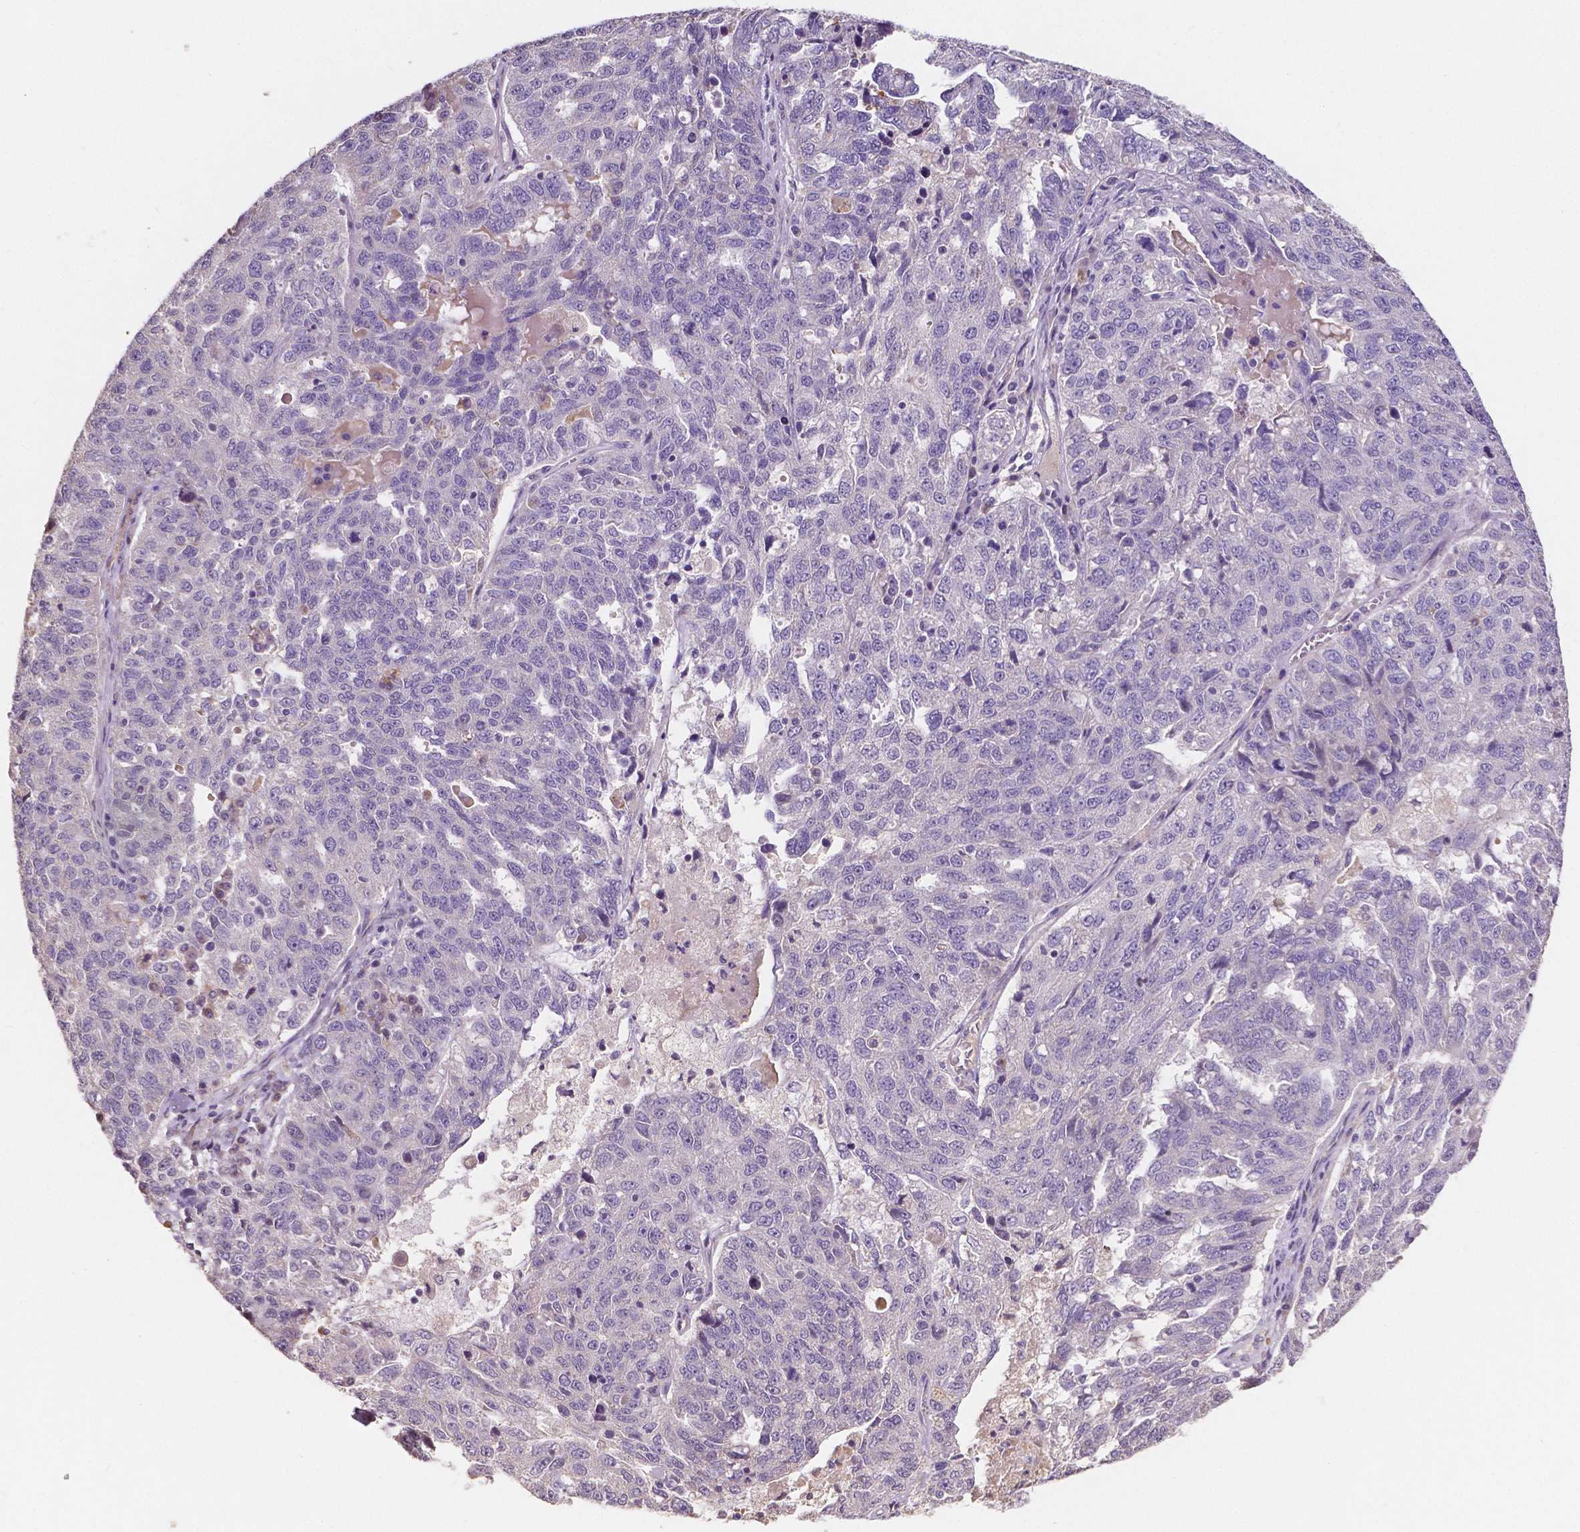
{"staining": {"intensity": "negative", "quantity": "none", "location": "none"}, "tissue": "ovarian cancer", "cell_type": "Tumor cells", "image_type": "cancer", "snomed": [{"axis": "morphology", "description": "Cystadenocarcinoma, serous, NOS"}, {"axis": "topography", "description": "Ovary"}], "caption": "Tumor cells show no significant expression in serous cystadenocarcinoma (ovarian).", "gene": "ELAVL2", "patient": {"sex": "female", "age": 71}}